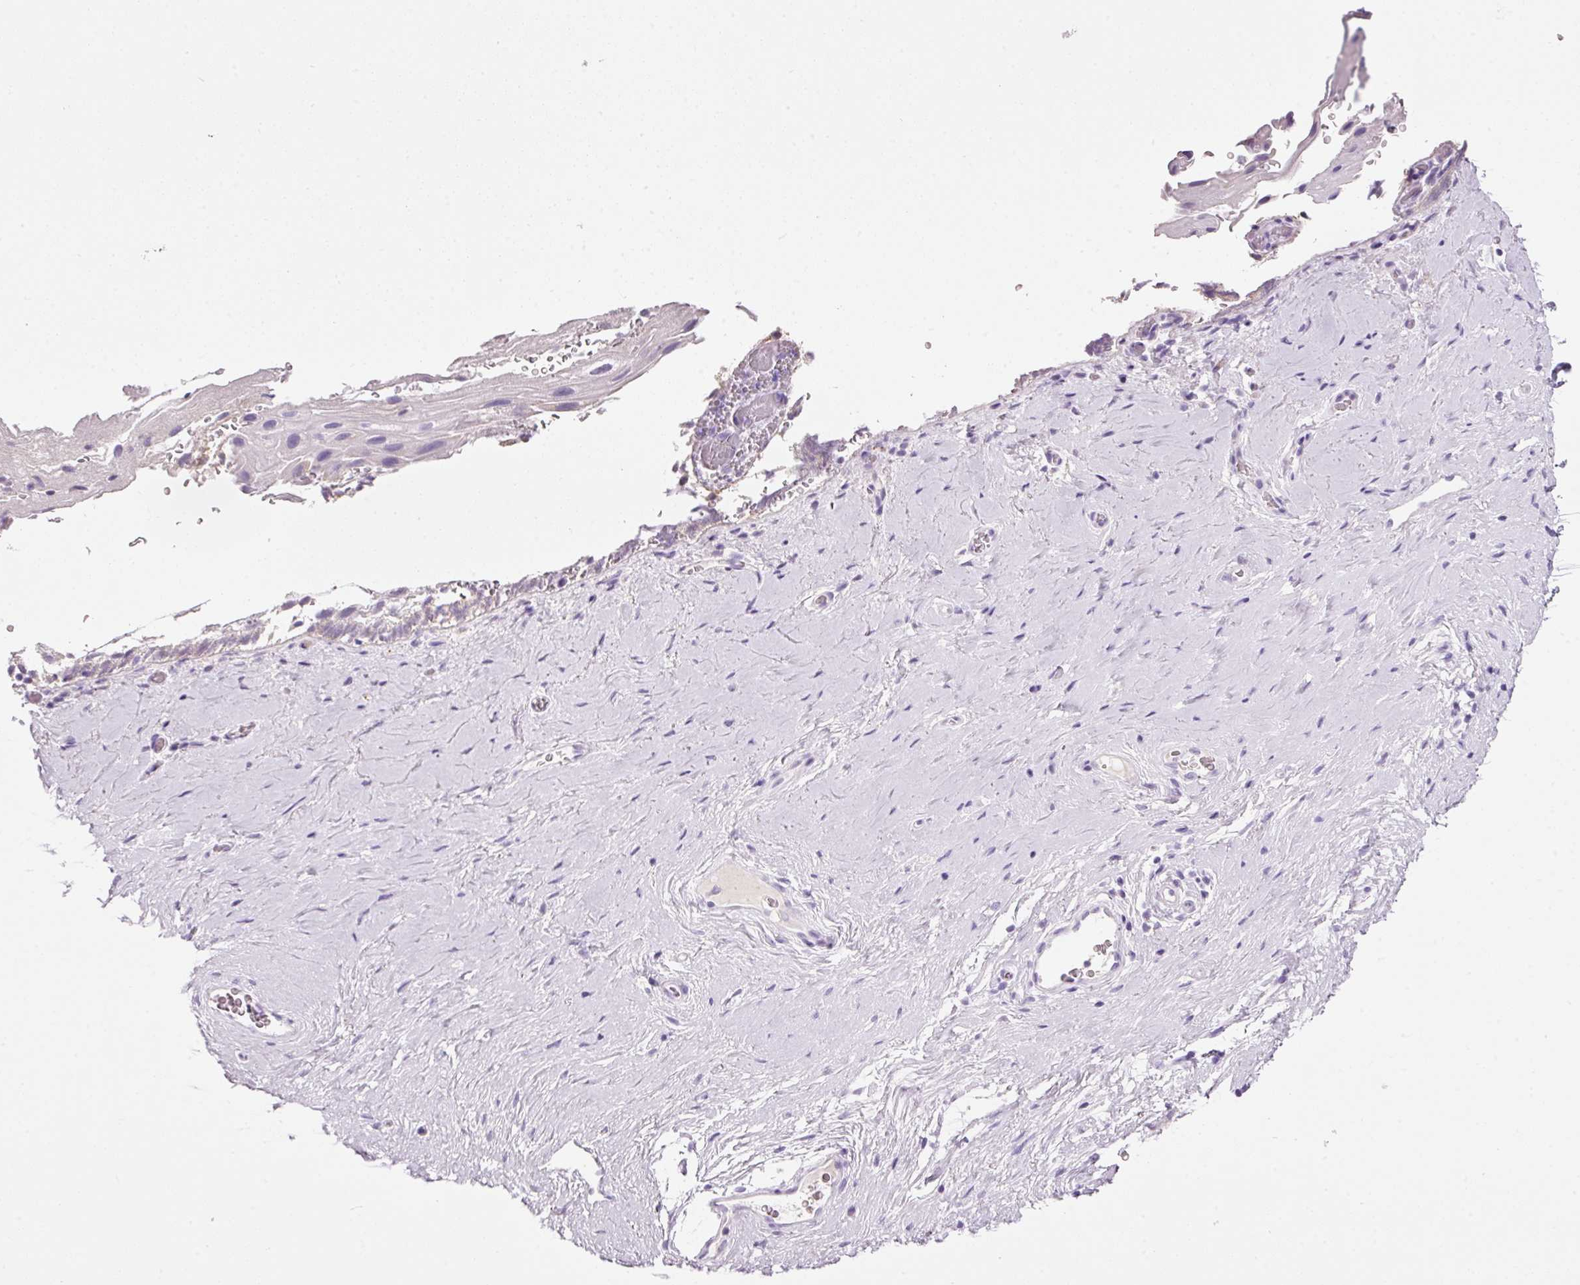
{"staining": {"intensity": "moderate", "quantity": "<25%", "location": "cytoplasmic/membranous"}, "tissue": "vagina", "cell_type": "Squamous epithelial cells", "image_type": "normal", "snomed": [{"axis": "morphology", "description": "Normal tissue, NOS"}, {"axis": "morphology", "description": "Adenocarcinoma, NOS"}, {"axis": "topography", "description": "Rectum"}, {"axis": "topography", "description": "Vagina"}, {"axis": "topography", "description": "Peripheral nerve tissue"}], "caption": "Vagina stained for a protein (brown) exhibits moderate cytoplasmic/membranous positive expression in about <25% of squamous epithelial cells.", "gene": "CARD16", "patient": {"sex": "female", "age": 71}}